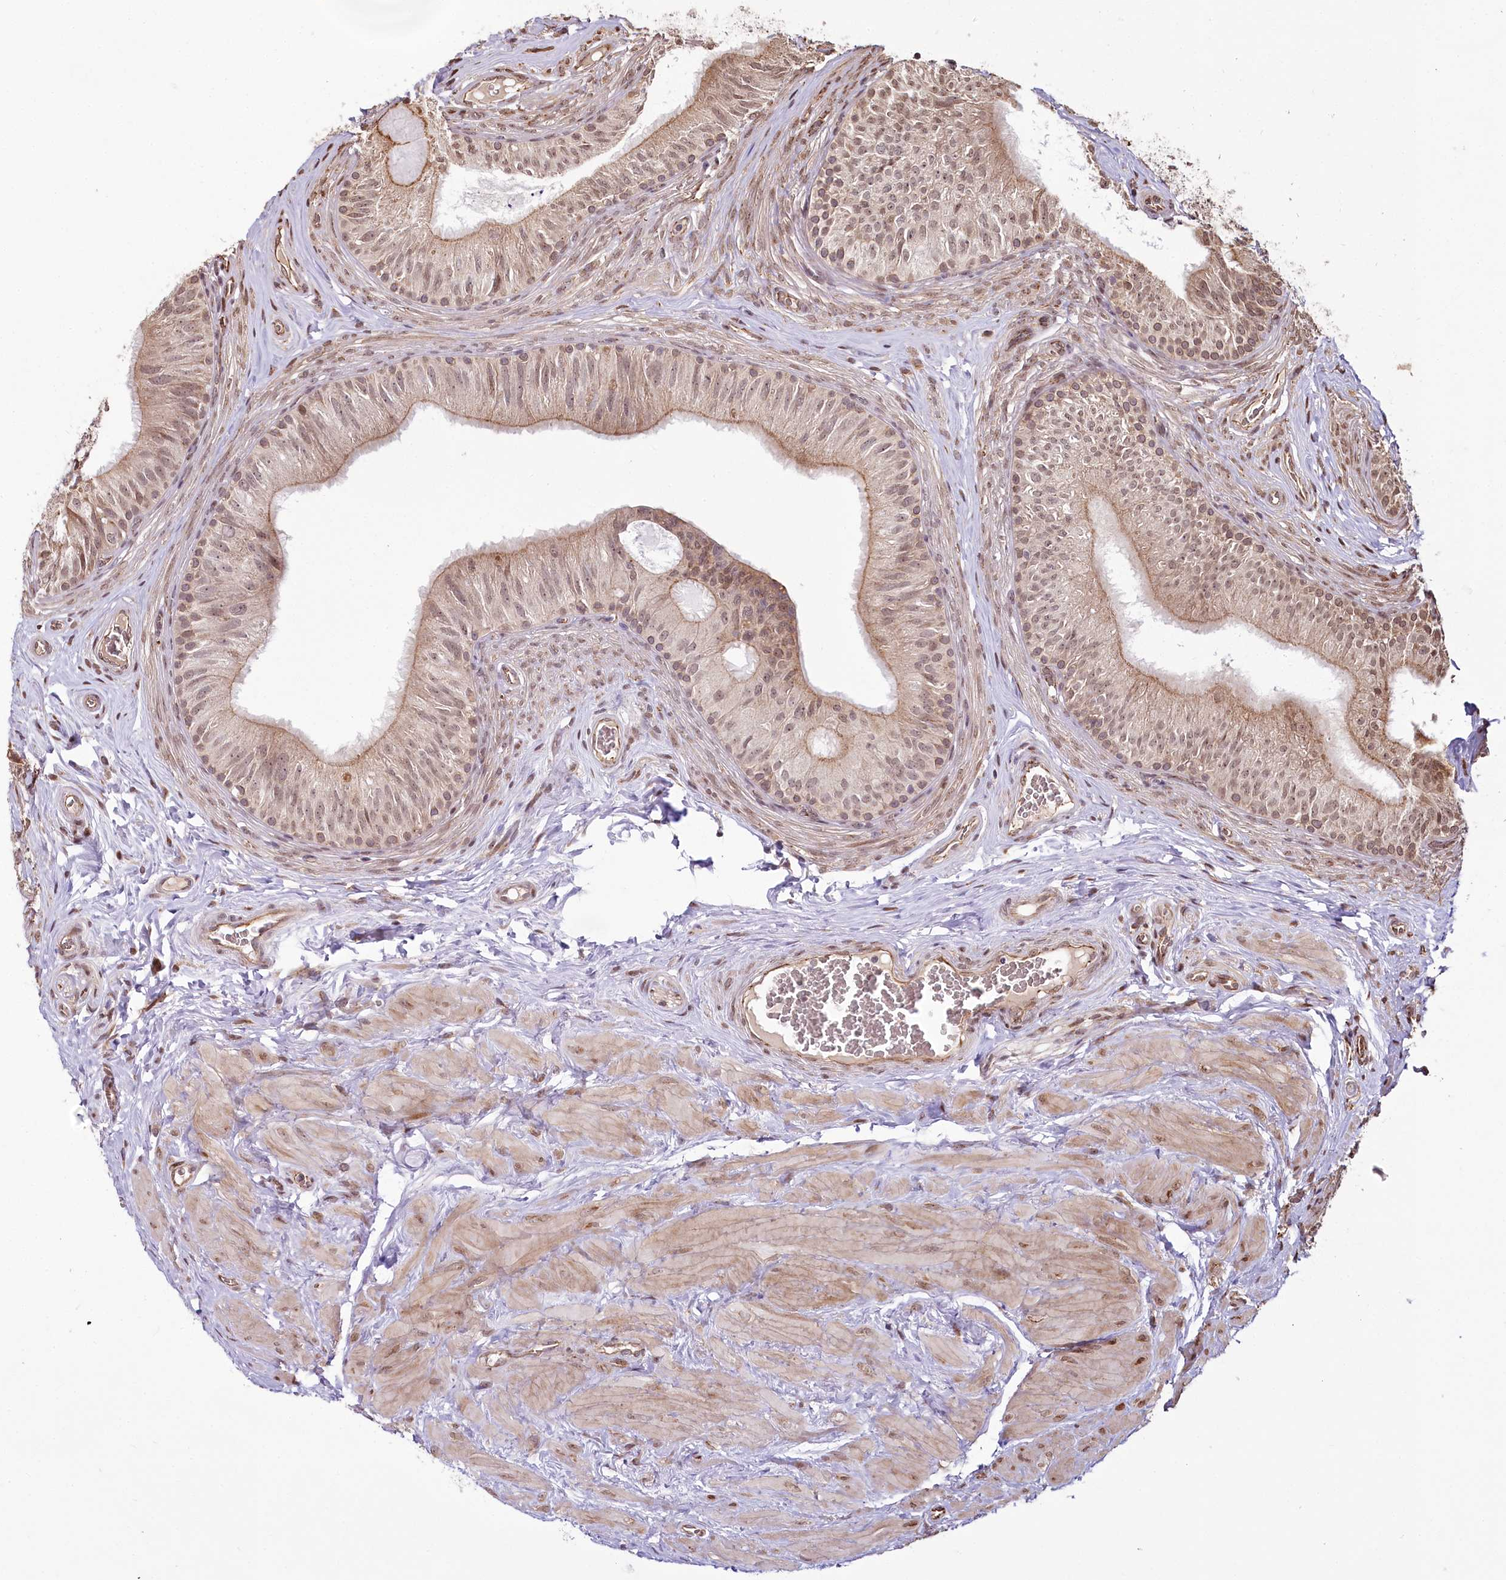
{"staining": {"intensity": "moderate", "quantity": "25%-75%", "location": "cytoplasmic/membranous,nuclear"}, "tissue": "epididymis", "cell_type": "Glandular cells", "image_type": "normal", "snomed": [{"axis": "morphology", "description": "Normal tissue, NOS"}, {"axis": "topography", "description": "Epididymis"}], "caption": "IHC photomicrograph of benign epididymis: human epididymis stained using immunohistochemistry (IHC) exhibits medium levels of moderate protein expression localized specifically in the cytoplasmic/membranous,nuclear of glandular cells, appearing as a cytoplasmic/membranous,nuclear brown color.", "gene": "ALKBH8", "patient": {"sex": "male", "age": 46}}